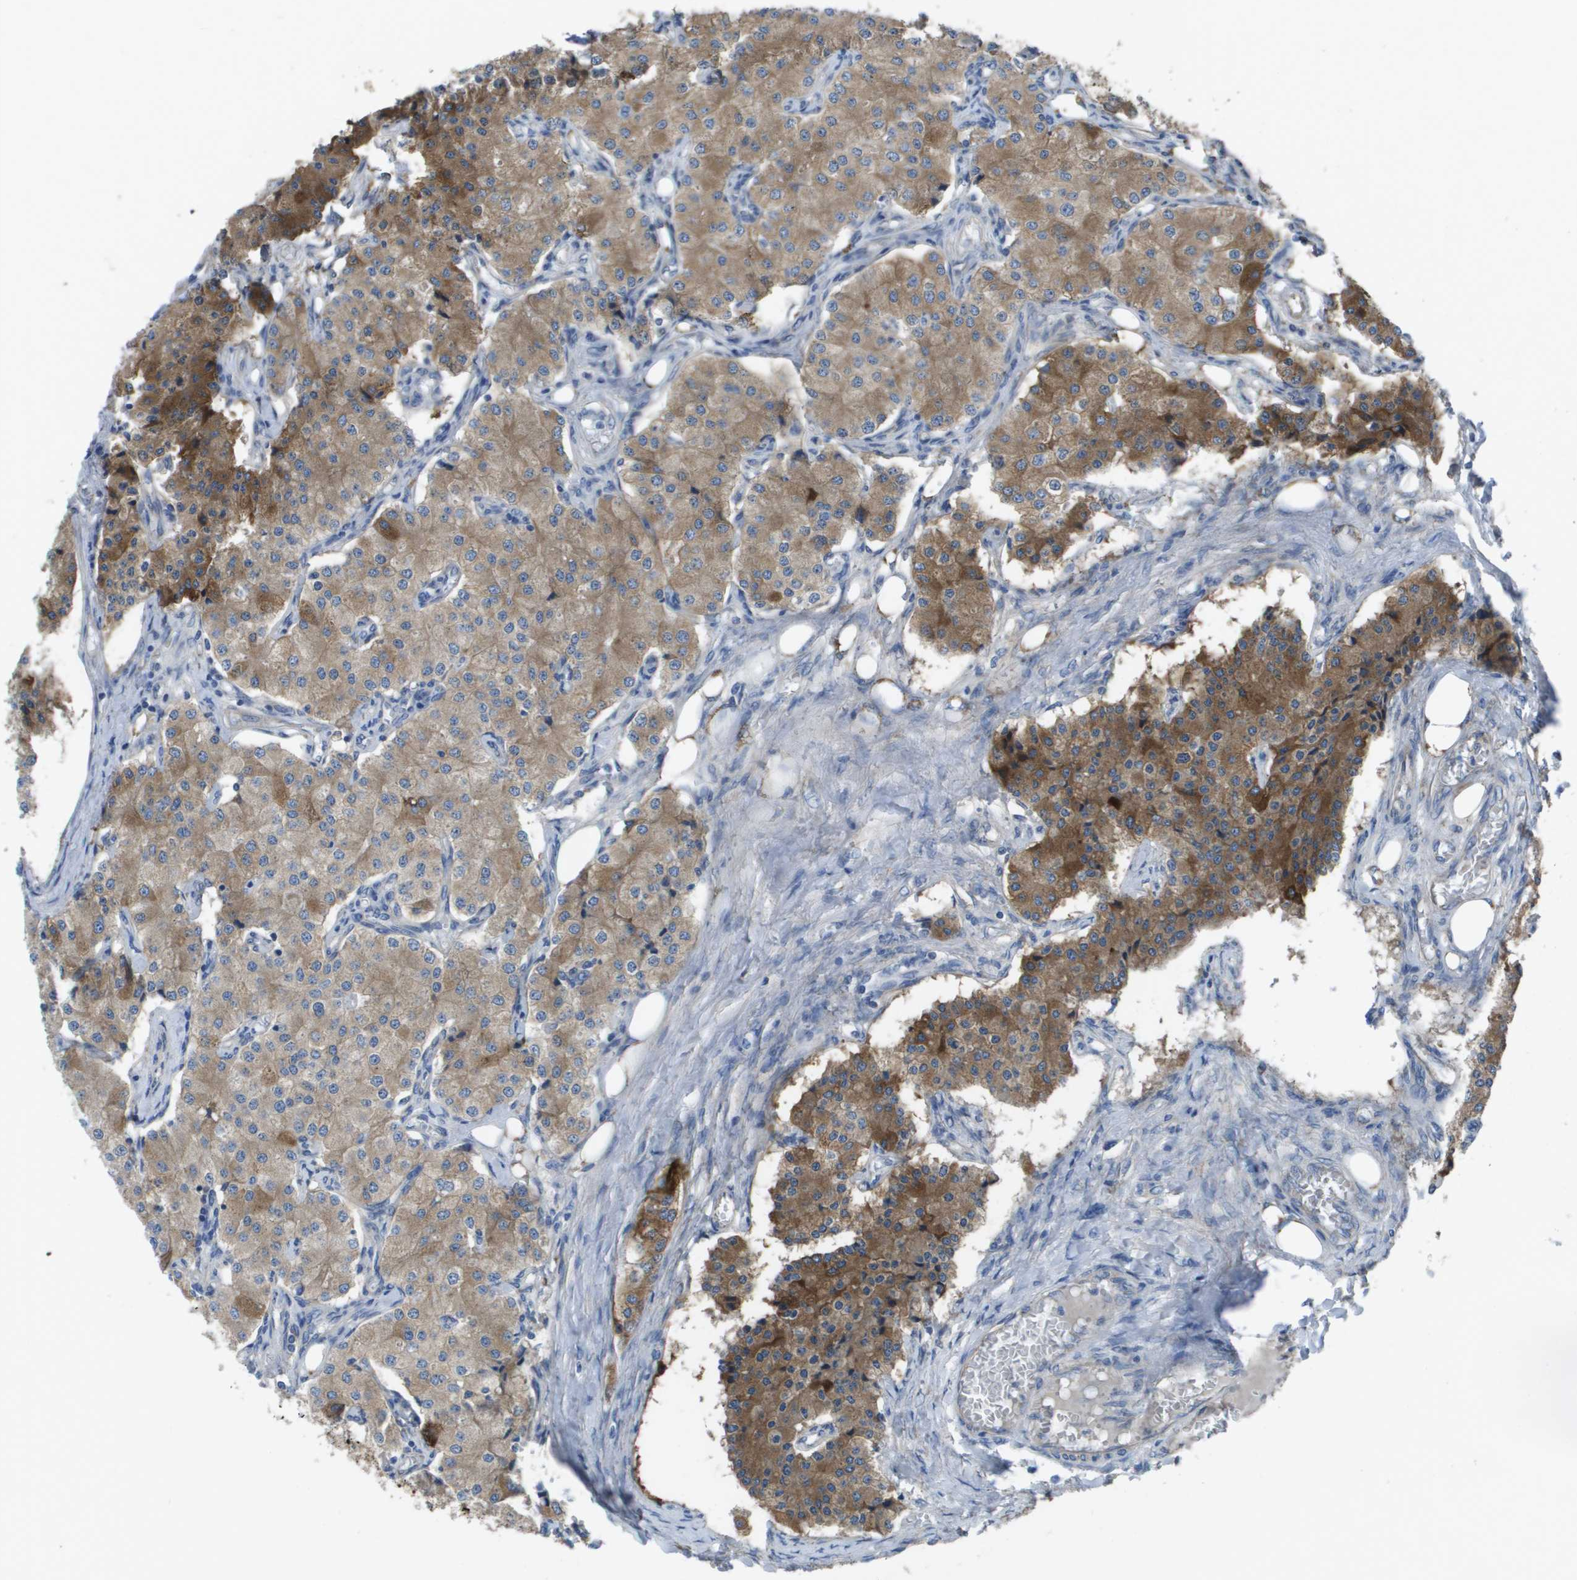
{"staining": {"intensity": "moderate", "quantity": ">75%", "location": "cytoplasmic/membranous"}, "tissue": "carcinoid", "cell_type": "Tumor cells", "image_type": "cancer", "snomed": [{"axis": "morphology", "description": "Carcinoid, malignant, NOS"}, {"axis": "topography", "description": "Colon"}], "caption": "Protein expression analysis of human carcinoid reveals moderate cytoplasmic/membranous staining in approximately >75% of tumor cells.", "gene": "CLCN2", "patient": {"sex": "female", "age": 52}}